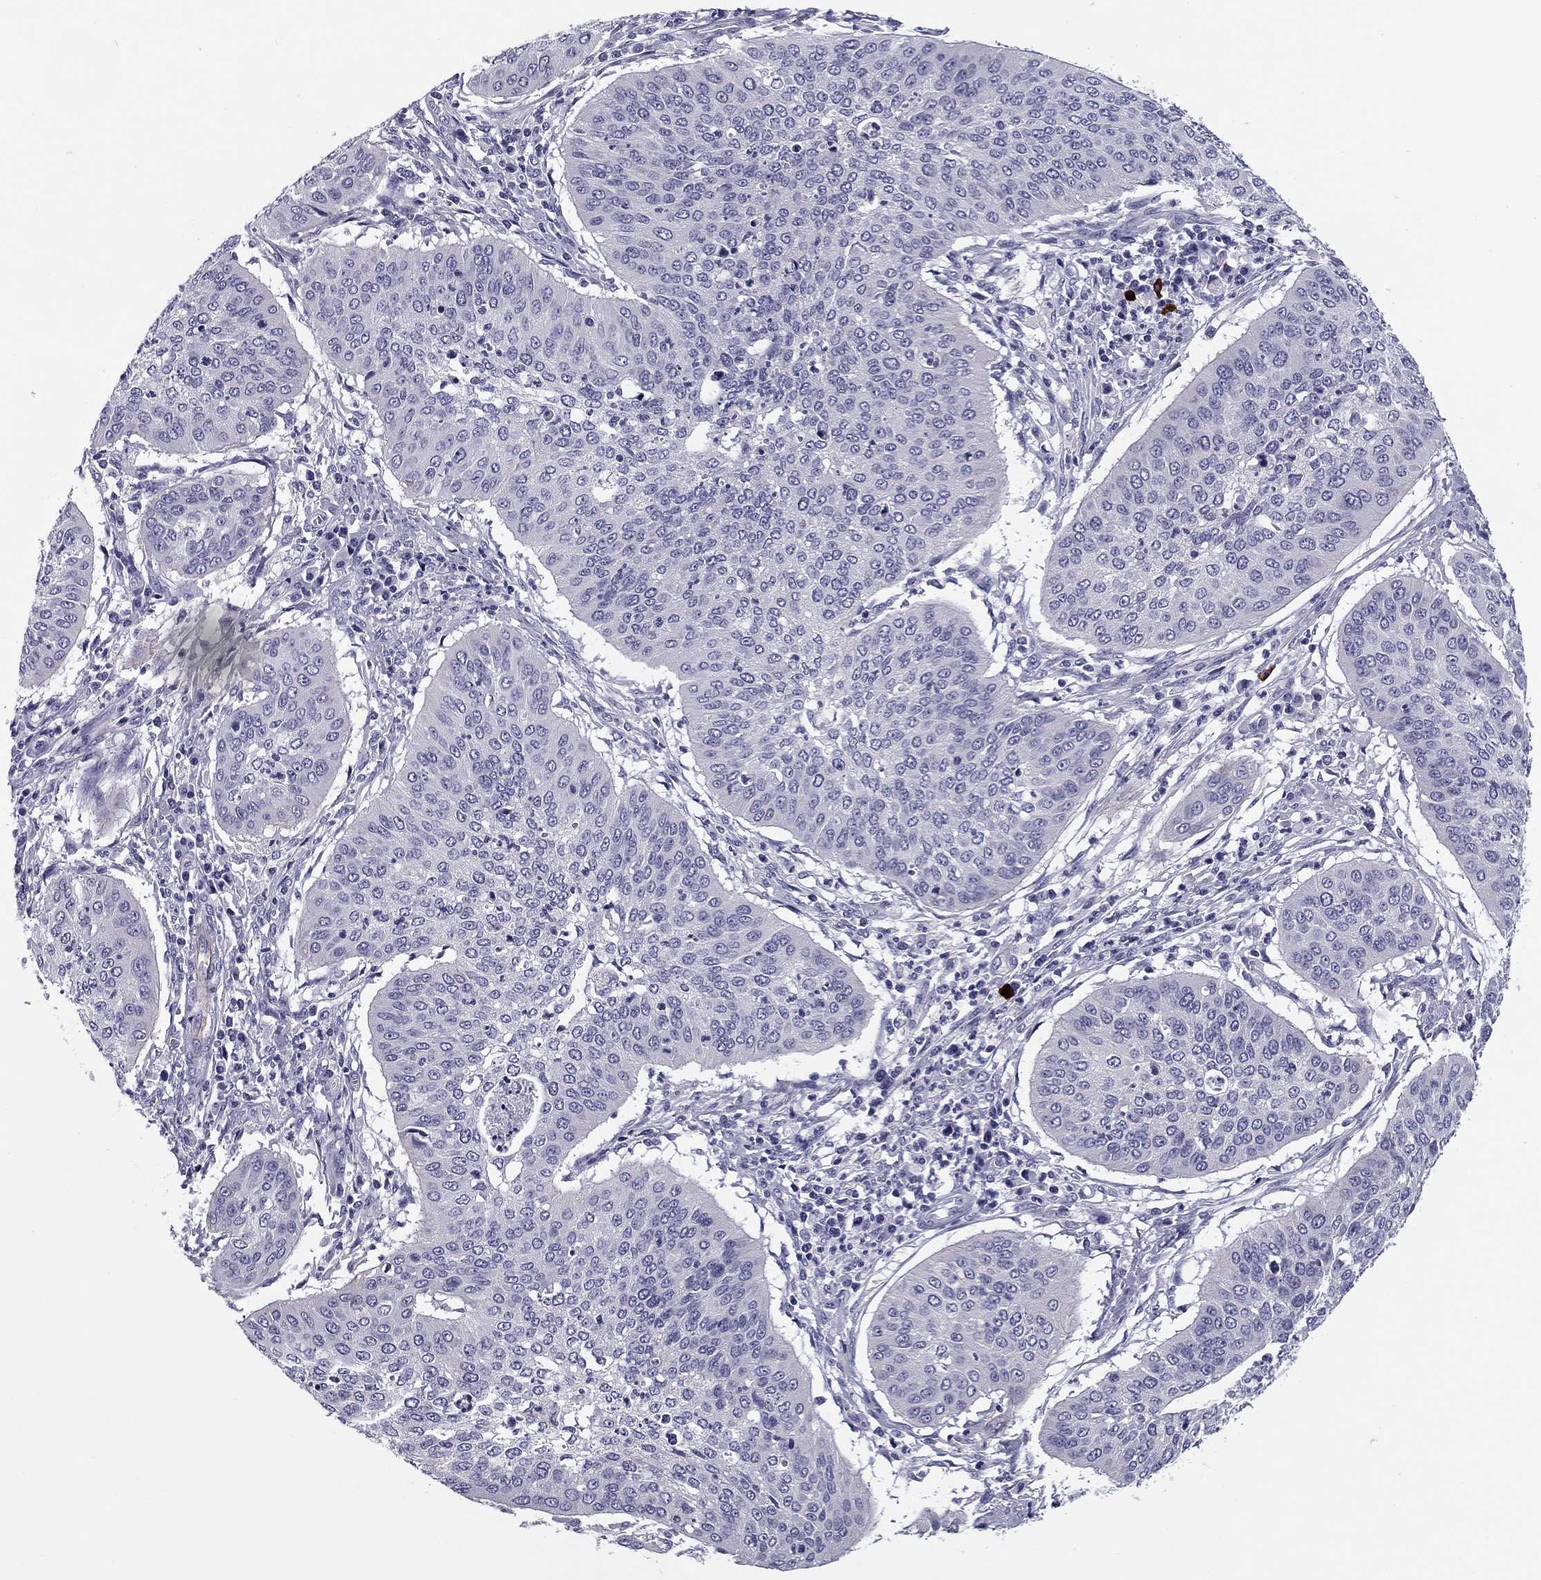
{"staining": {"intensity": "negative", "quantity": "none", "location": "none"}, "tissue": "cervical cancer", "cell_type": "Tumor cells", "image_type": "cancer", "snomed": [{"axis": "morphology", "description": "Normal tissue, NOS"}, {"axis": "morphology", "description": "Squamous cell carcinoma, NOS"}, {"axis": "topography", "description": "Cervix"}], "caption": "High magnification brightfield microscopy of cervical squamous cell carcinoma stained with DAB (brown) and counterstained with hematoxylin (blue): tumor cells show no significant staining. The staining is performed using DAB brown chromogen with nuclei counter-stained in using hematoxylin.", "gene": "FLNC", "patient": {"sex": "female", "age": 39}}